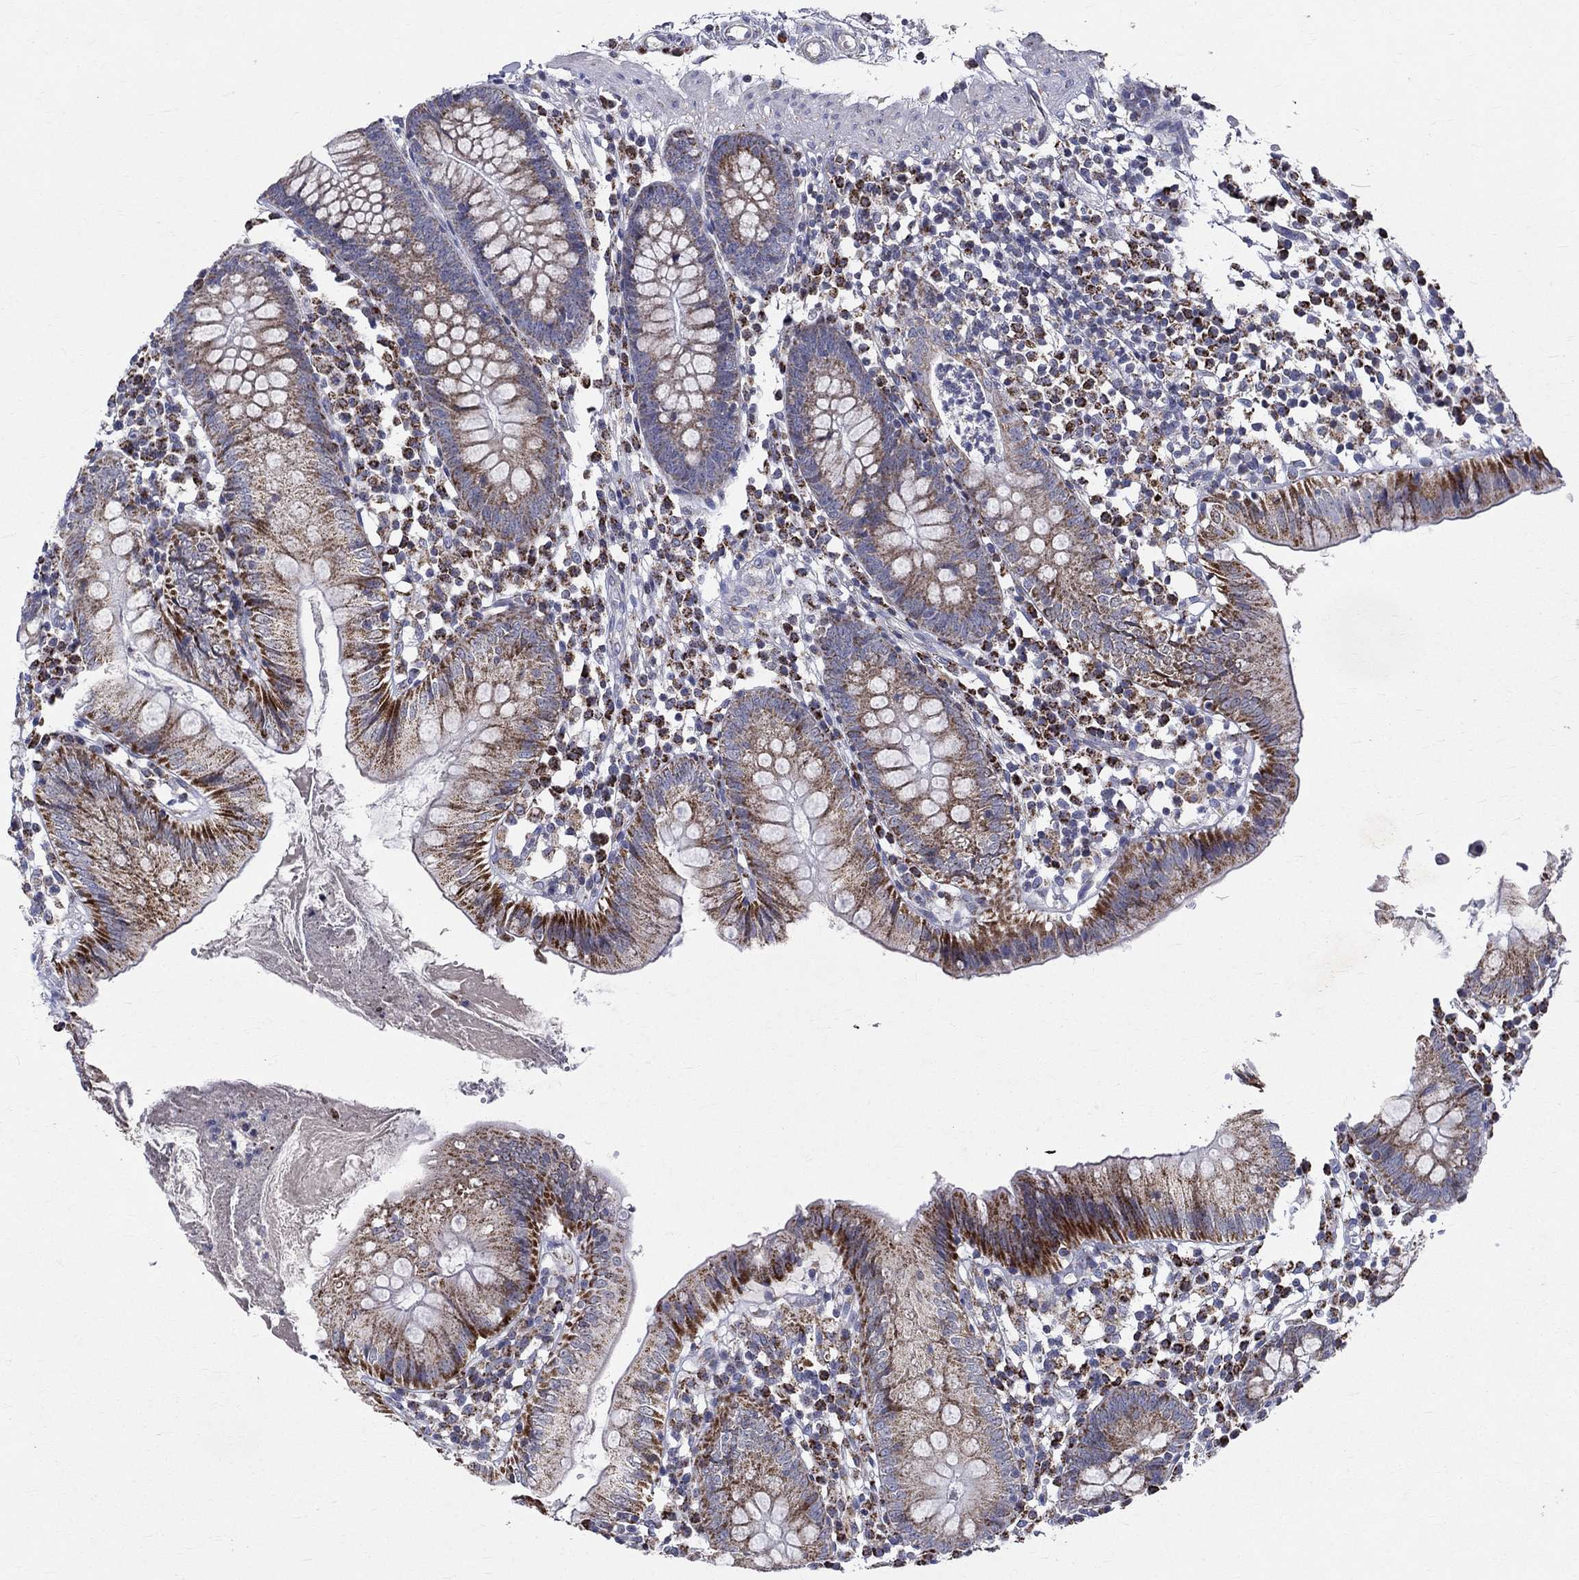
{"staining": {"intensity": "negative", "quantity": "none", "location": "none"}, "tissue": "colon", "cell_type": "Endothelial cells", "image_type": "normal", "snomed": [{"axis": "morphology", "description": "Normal tissue, NOS"}, {"axis": "topography", "description": "Rectum"}], "caption": "A high-resolution micrograph shows immunohistochemistry staining of benign colon, which demonstrates no significant staining in endothelial cells. Nuclei are stained in blue.", "gene": "SLC4A10", "patient": {"sex": "male", "age": 70}}